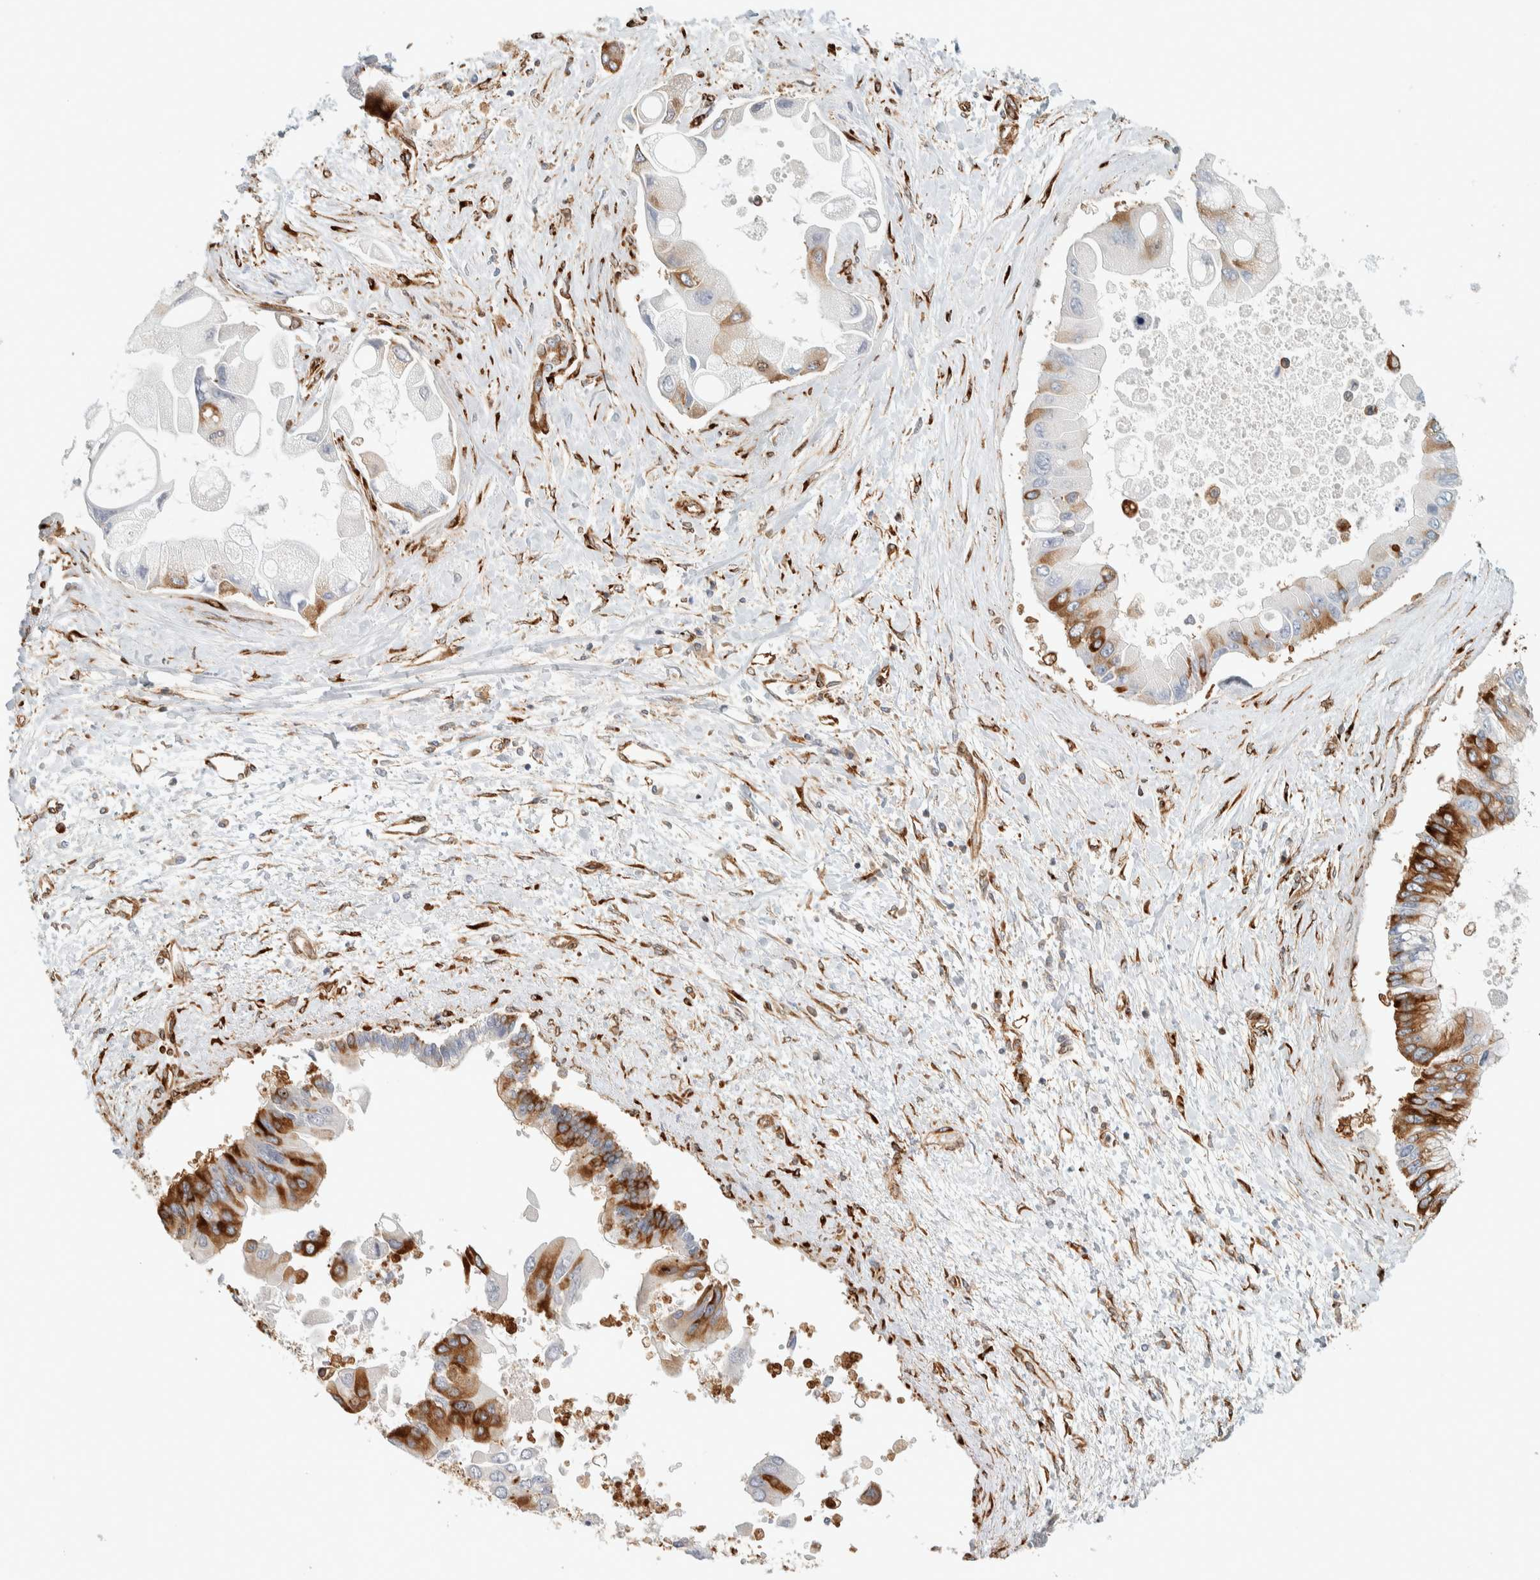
{"staining": {"intensity": "strong", "quantity": "25%-75%", "location": "cytoplasmic/membranous"}, "tissue": "liver cancer", "cell_type": "Tumor cells", "image_type": "cancer", "snomed": [{"axis": "morphology", "description": "Cholangiocarcinoma"}, {"axis": "topography", "description": "Liver"}], "caption": "This is an image of immunohistochemistry (IHC) staining of liver cancer (cholangiocarcinoma), which shows strong positivity in the cytoplasmic/membranous of tumor cells.", "gene": "LLGL2", "patient": {"sex": "male", "age": 50}}